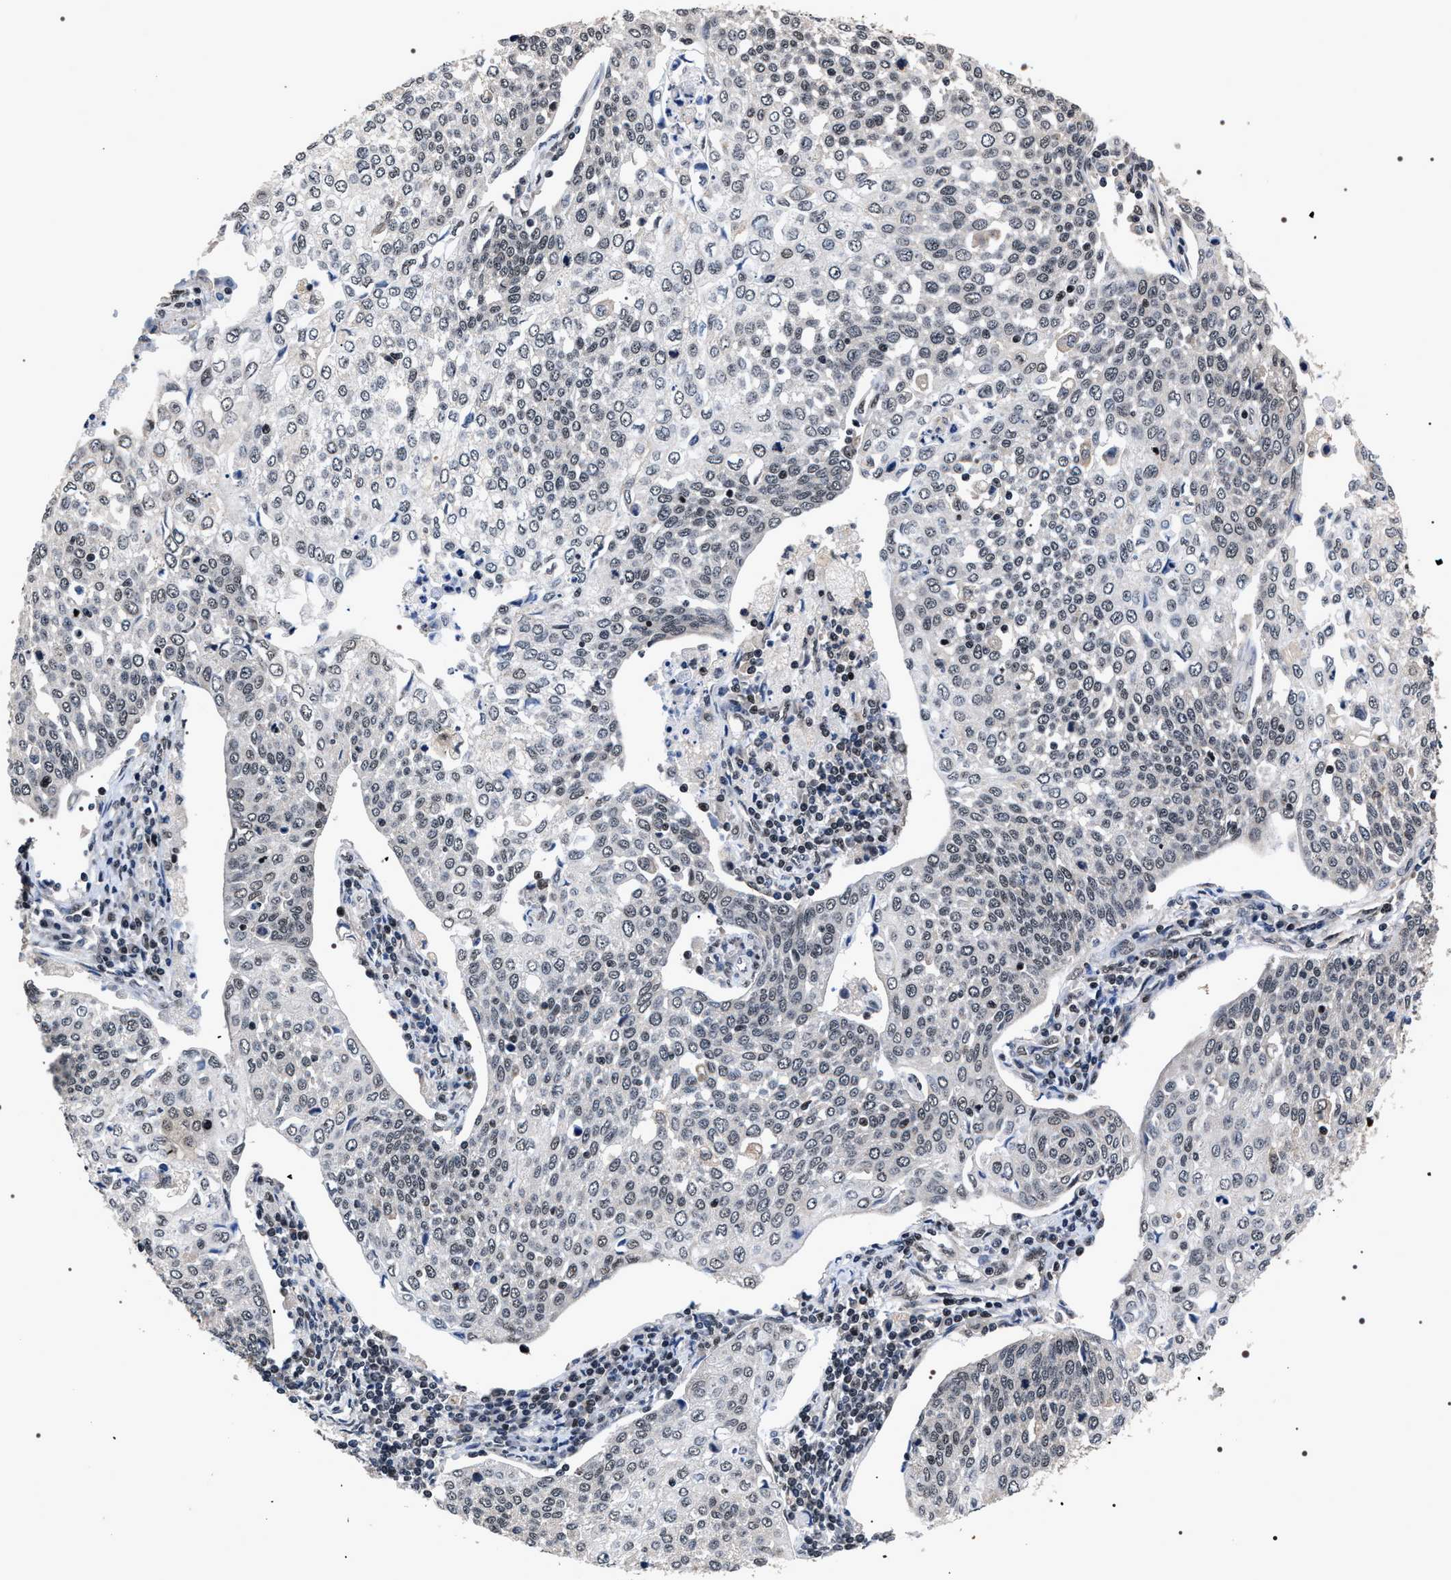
{"staining": {"intensity": "weak", "quantity": "25%-75%", "location": "nuclear"}, "tissue": "cervical cancer", "cell_type": "Tumor cells", "image_type": "cancer", "snomed": [{"axis": "morphology", "description": "Squamous cell carcinoma, NOS"}, {"axis": "topography", "description": "Cervix"}], "caption": "High-magnification brightfield microscopy of squamous cell carcinoma (cervical) stained with DAB (3,3'-diaminobenzidine) (brown) and counterstained with hematoxylin (blue). tumor cells exhibit weak nuclear expression is present in approximately25%-75% of cells. The protein of interest is shown in brown color, while the nuclei are stained blue.", "gene": "RRP1B", "patient": {"sex": "female", "age": 34}}